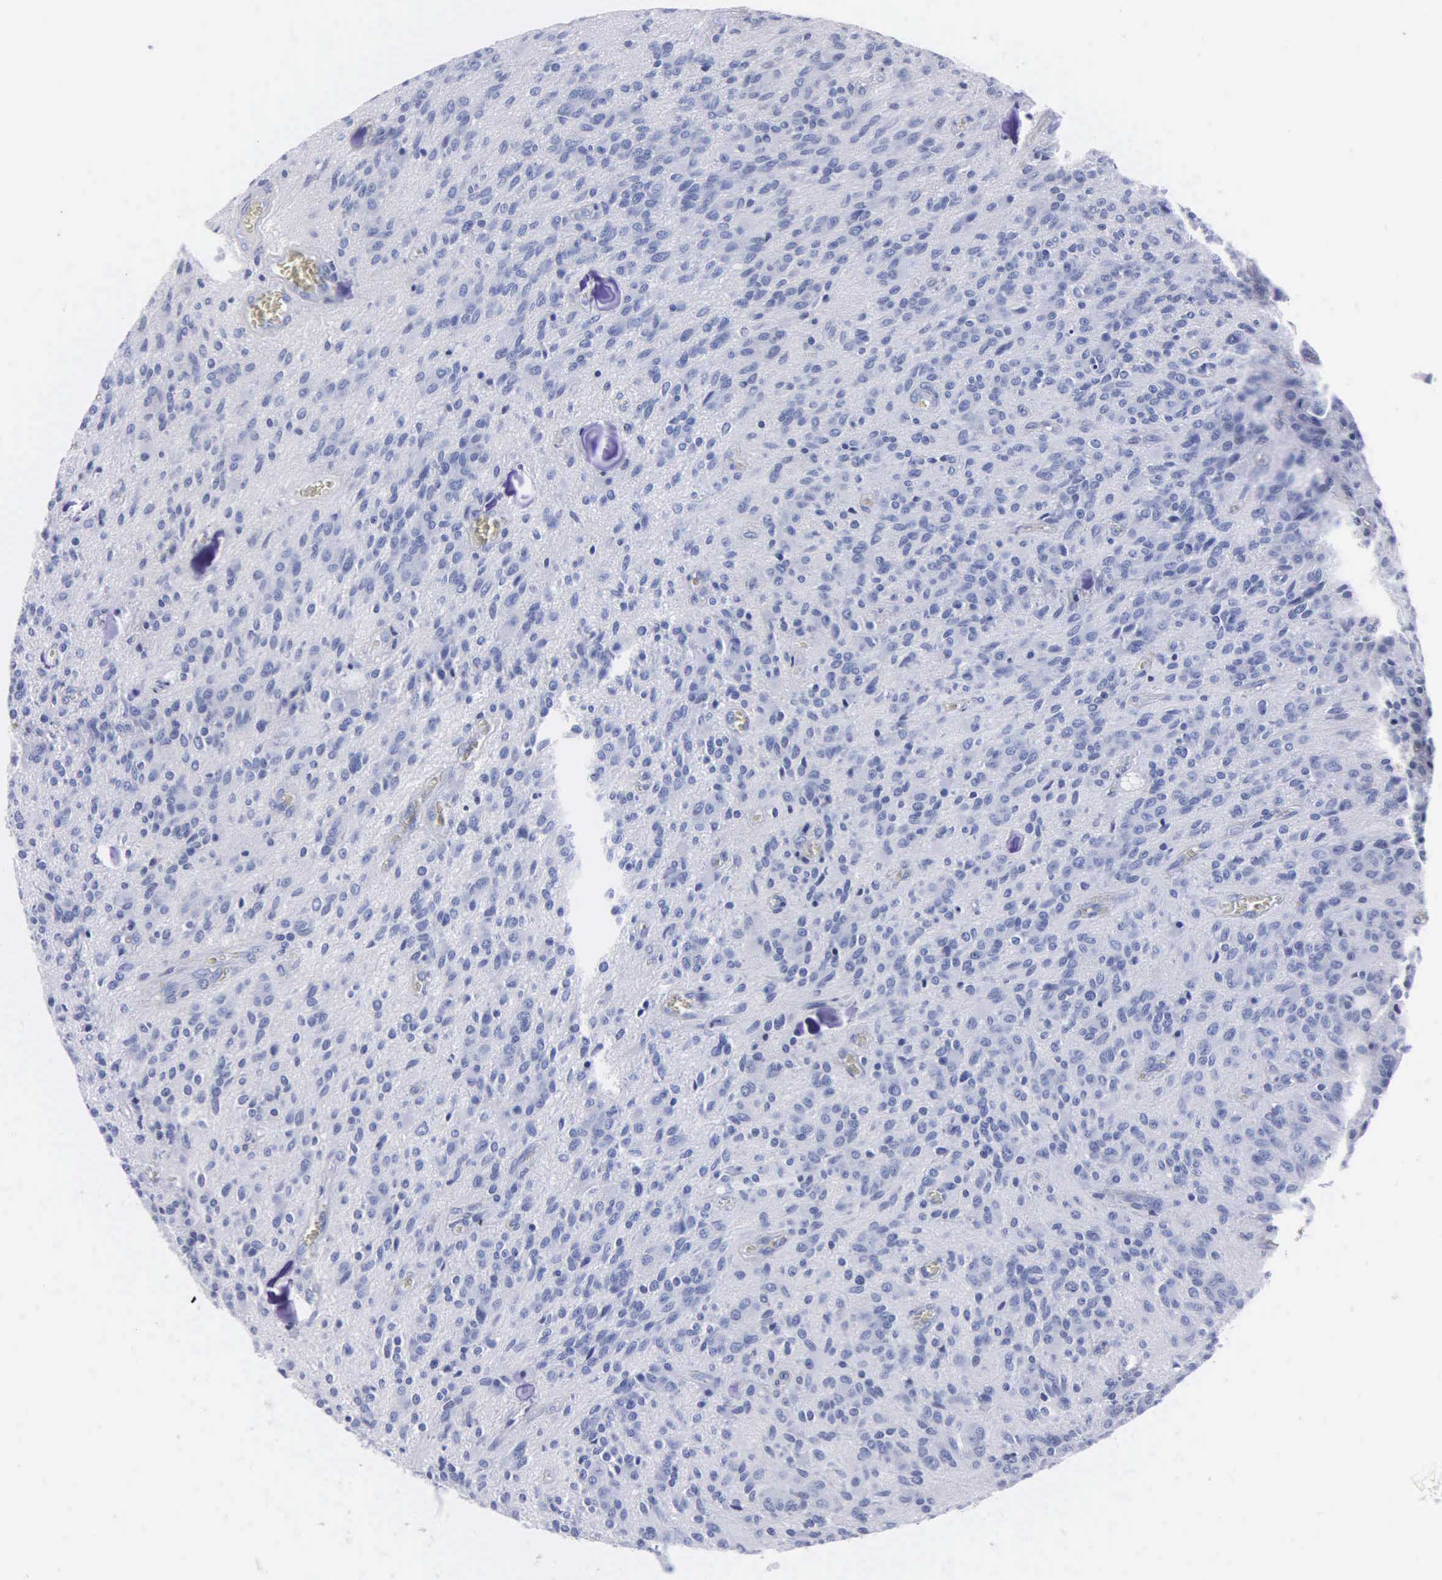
{"staining": {"intensity": "negative", "quantity": "none", "location": "none"}, "tissue": "glioma", "cell_type": "Tumor cells", "image_type": "cancer", "snomed": [{"axis": "morphology", "description": "Glioma, malignant, Low grade"}, {"axis": "topography", "description": "Brain"}], "caption": "The immunohistochemistry (IHC) micrograph has no significant staining in tumor cells of malignant low-grade glioma tissue.", "gene": "MB", "patient": {"sex": "female", "age": 15}}